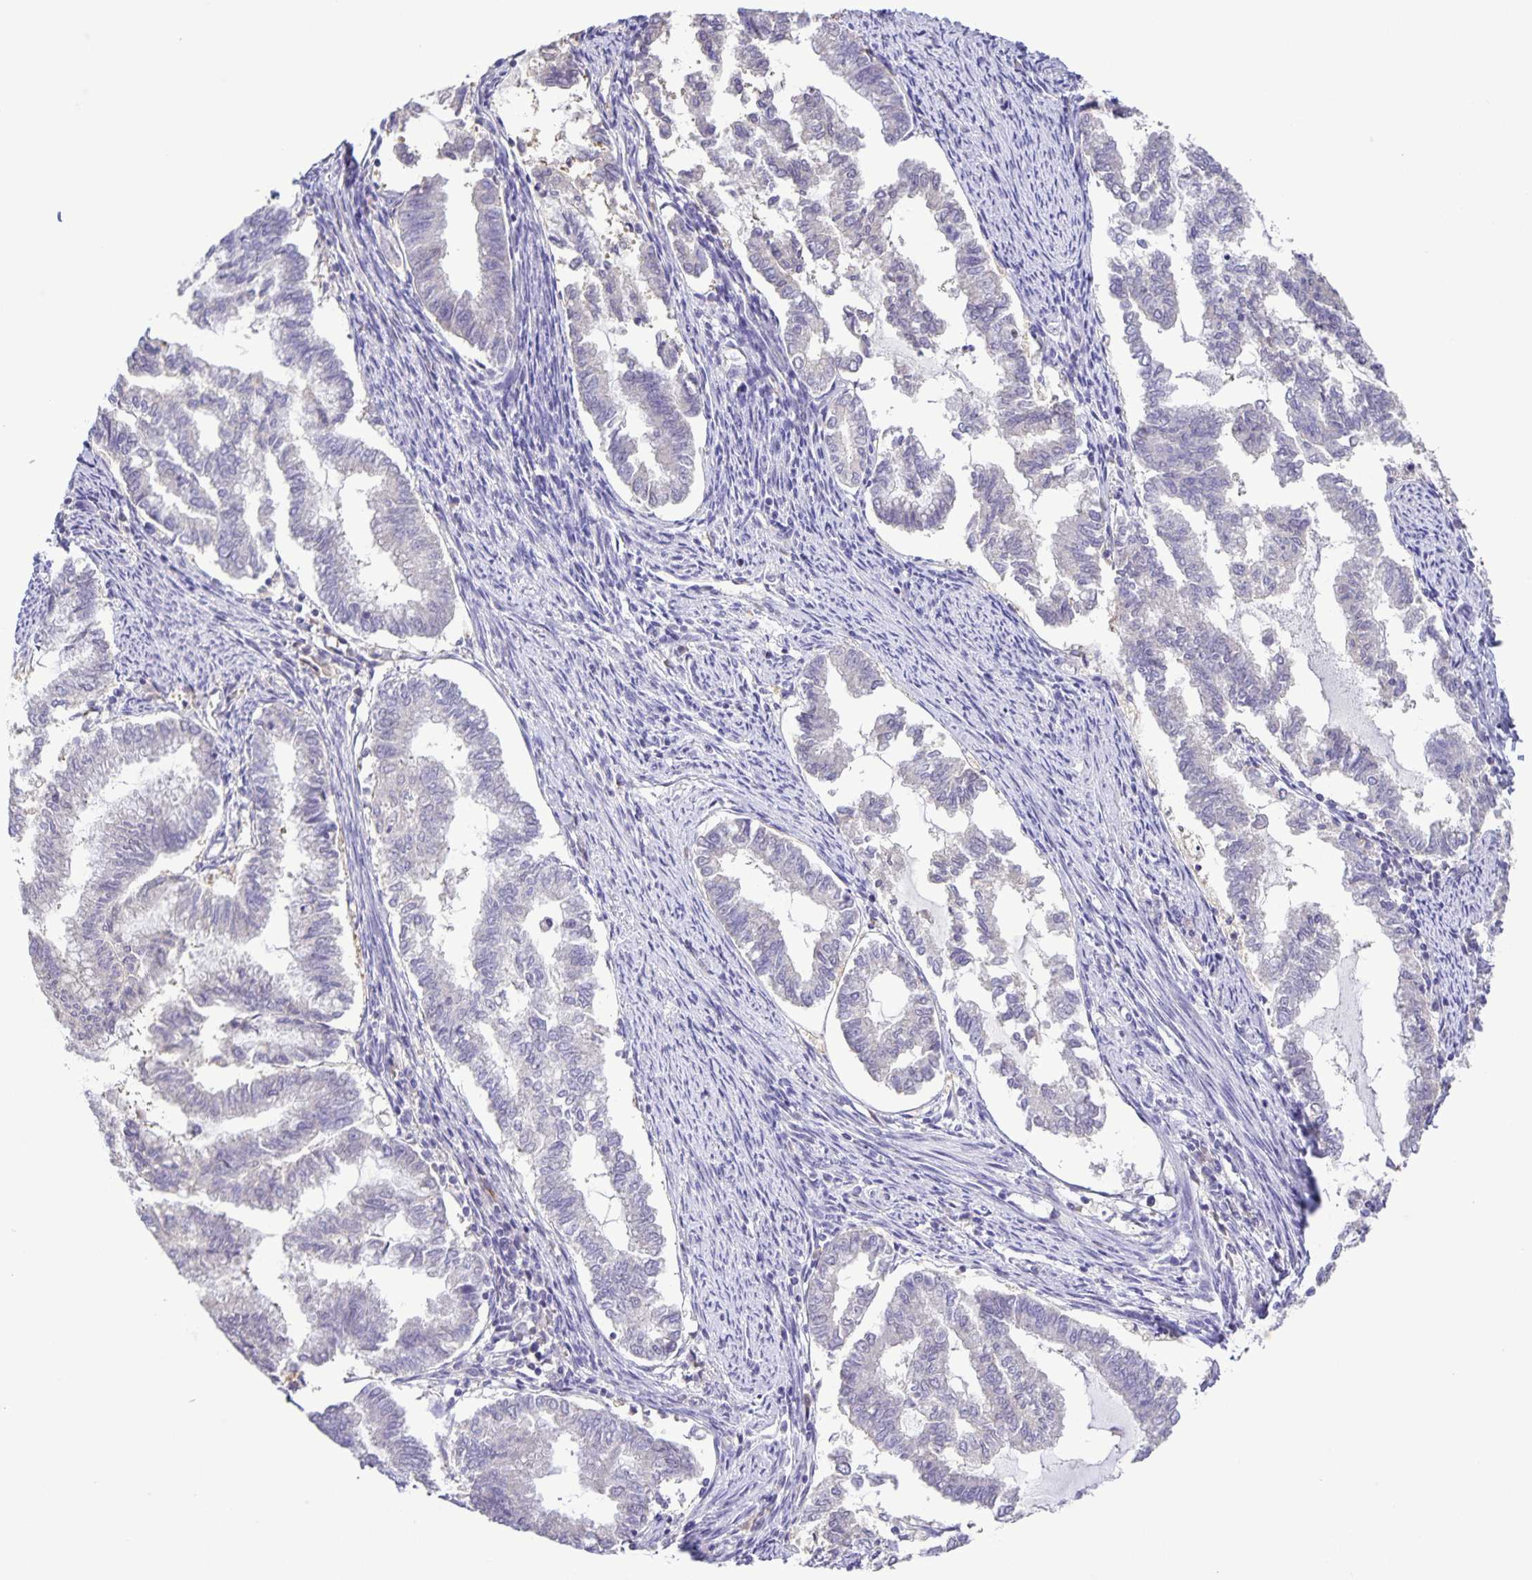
{"staining": {"intensity": "negative", "quantity": "none", "location": "none"}, "tissue": "endometrial cancer", "cell_type": "Tumor cells", "image_type": "cancer", "snomed": [{"axis": "morphology", "description": "Adenocarcinoma, NOS"}, {"axis": "topography", "description": "Endometrium"}], "caption": "The image exhibits no significant staining in tumor cells of endometrial cancer (adenocarcinoma).", "gene": "ONECUT2", "patient": {"sex": "female", "age": 79}}